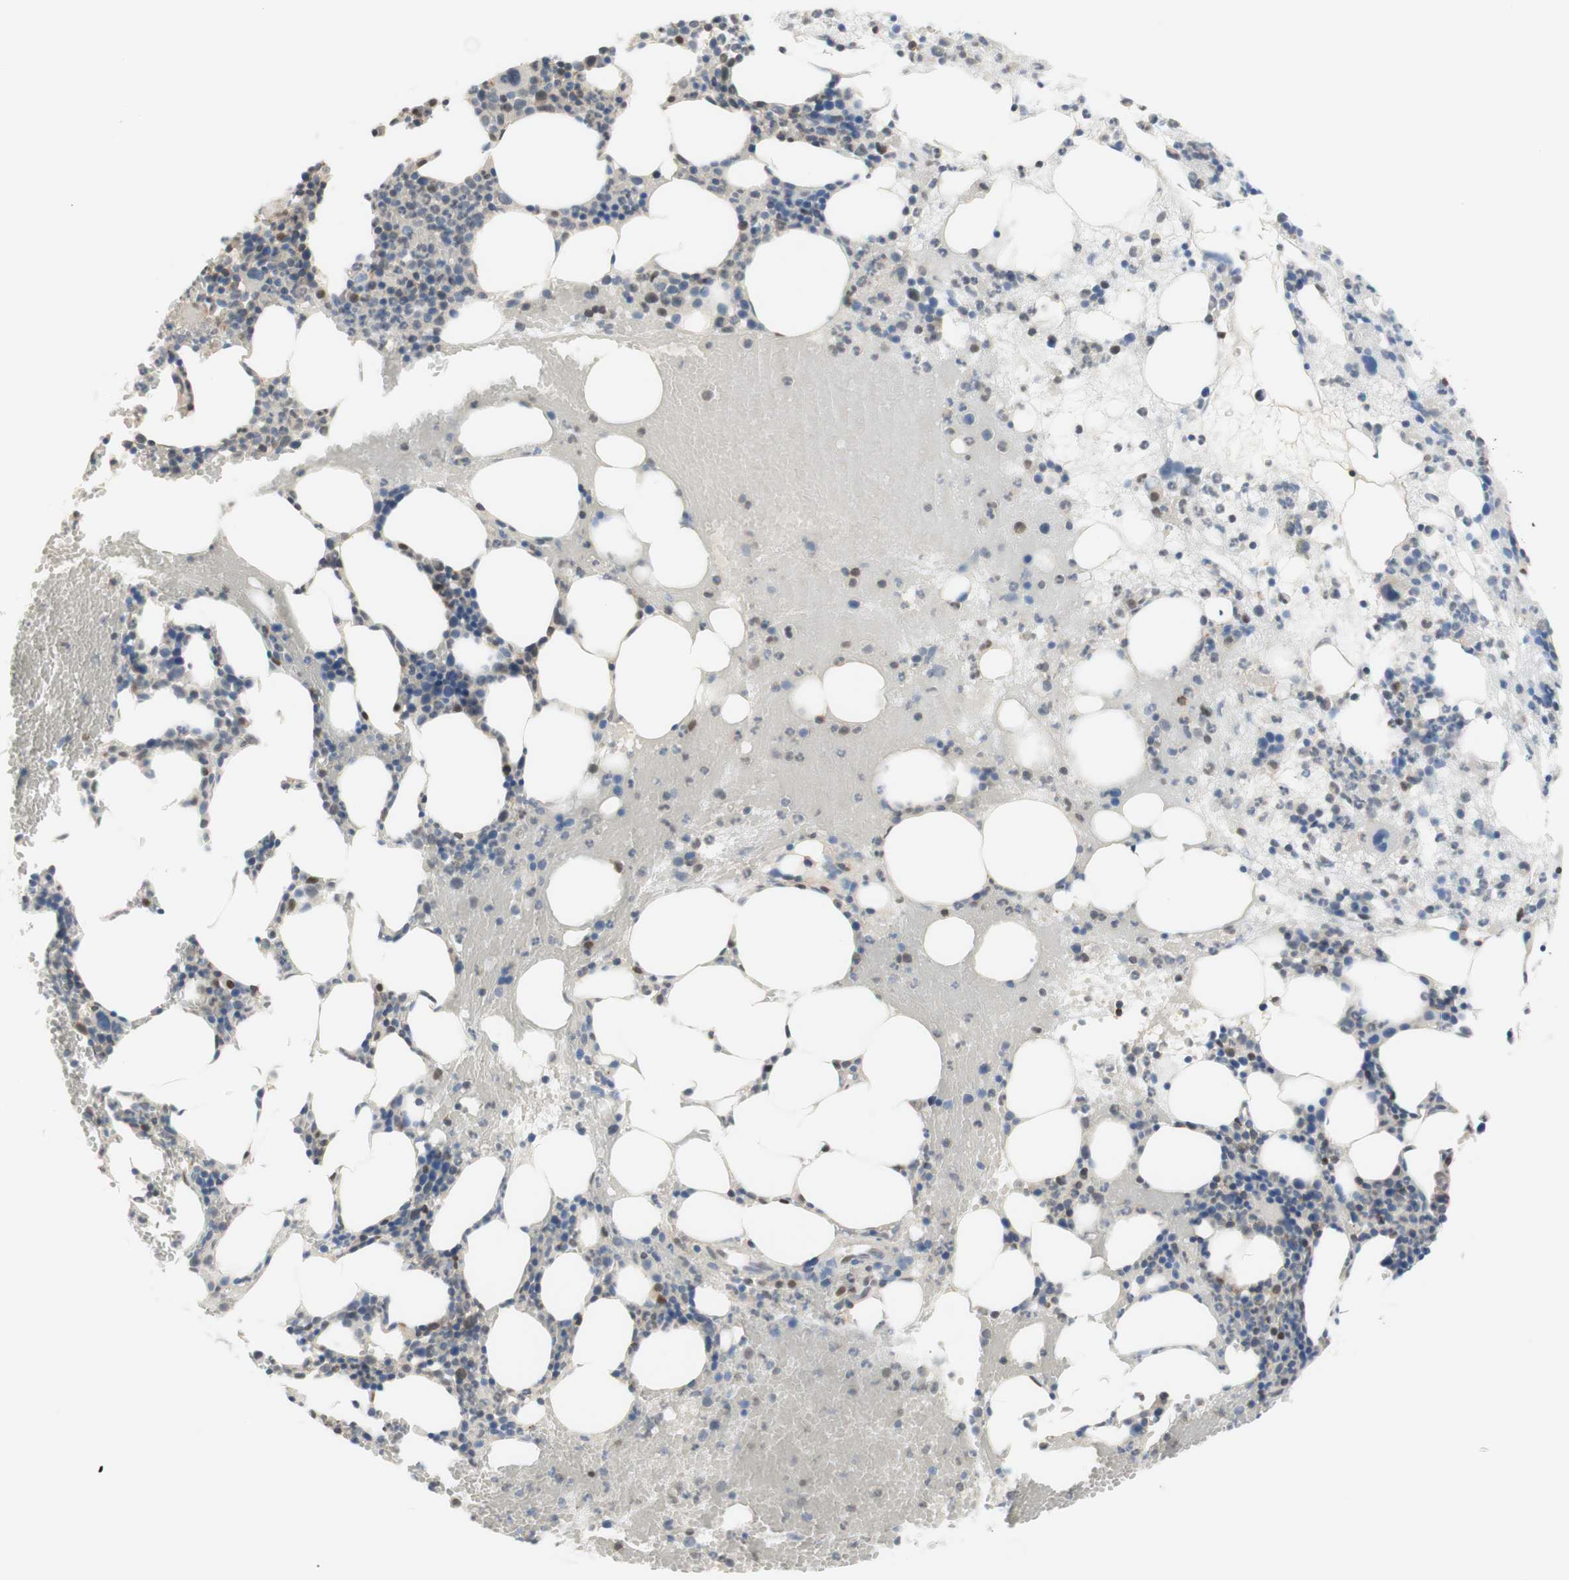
{"staining": {"intensity": "weak", "quantity": "<25%", "location": "cytoplasmic/membranous"}, "tissue": "bone marrow", "cell_type": "Hematopoietic cells", "image_type": "normal", "snomed": [{"axis": "morphology", "description": "Normal tissue, NOS"}, {"axis": "morphology", "description": "Inflammation, NOS"}, {"axis": "topography", "description": "Bone marrow"}], "caption": "An IHC image of unremarkable bone marrow is shown. There is no staining in hematopoietic cells of bone marrow.", "gene": "NAP1L4", "patient": {"sex": "female", "age": 79}}